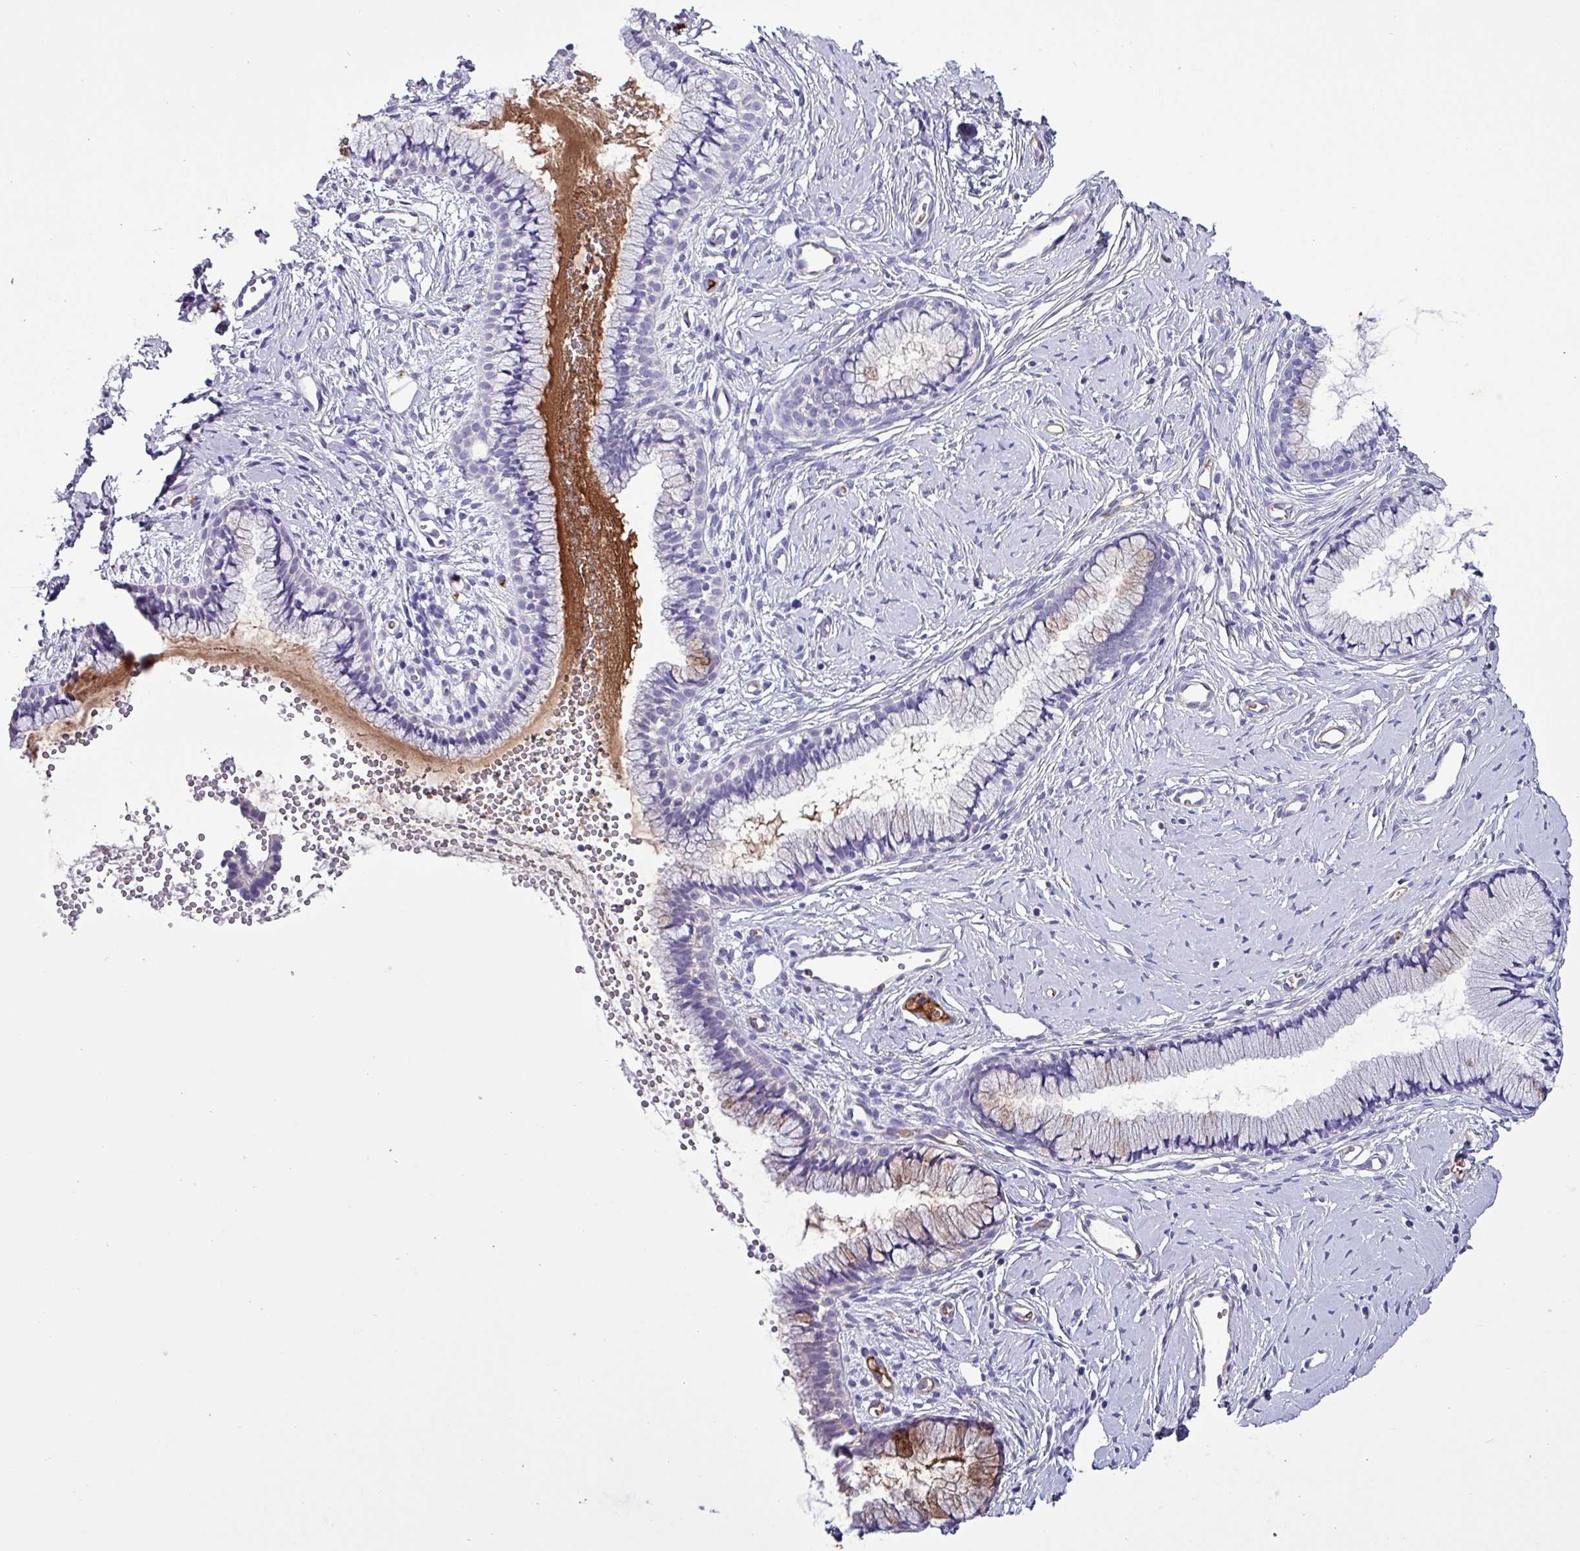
{"staining": {"intensity": "moderate", "quantity": "<25%", "location": "cytoplasmic/membranous"}, "tissue": "cervix", "cell_type": "Glandular cells", "image_type": "normal", "snomed": [{"axis": "morphology", "description": "Normal tissue, NOS"}, {"axis": "topography", "description": "Cervix"}], "caption": "Immunohistochemical staining of unremarkable human cervix reveals low levels of moderate cytoplasmic/membranous staining in about <25% of glandular cells. The protein of interest is shown in brown color, while the nuclei are stained blue.", "gene": "HPR", "patient": {"sex": "female", "age": 40}}